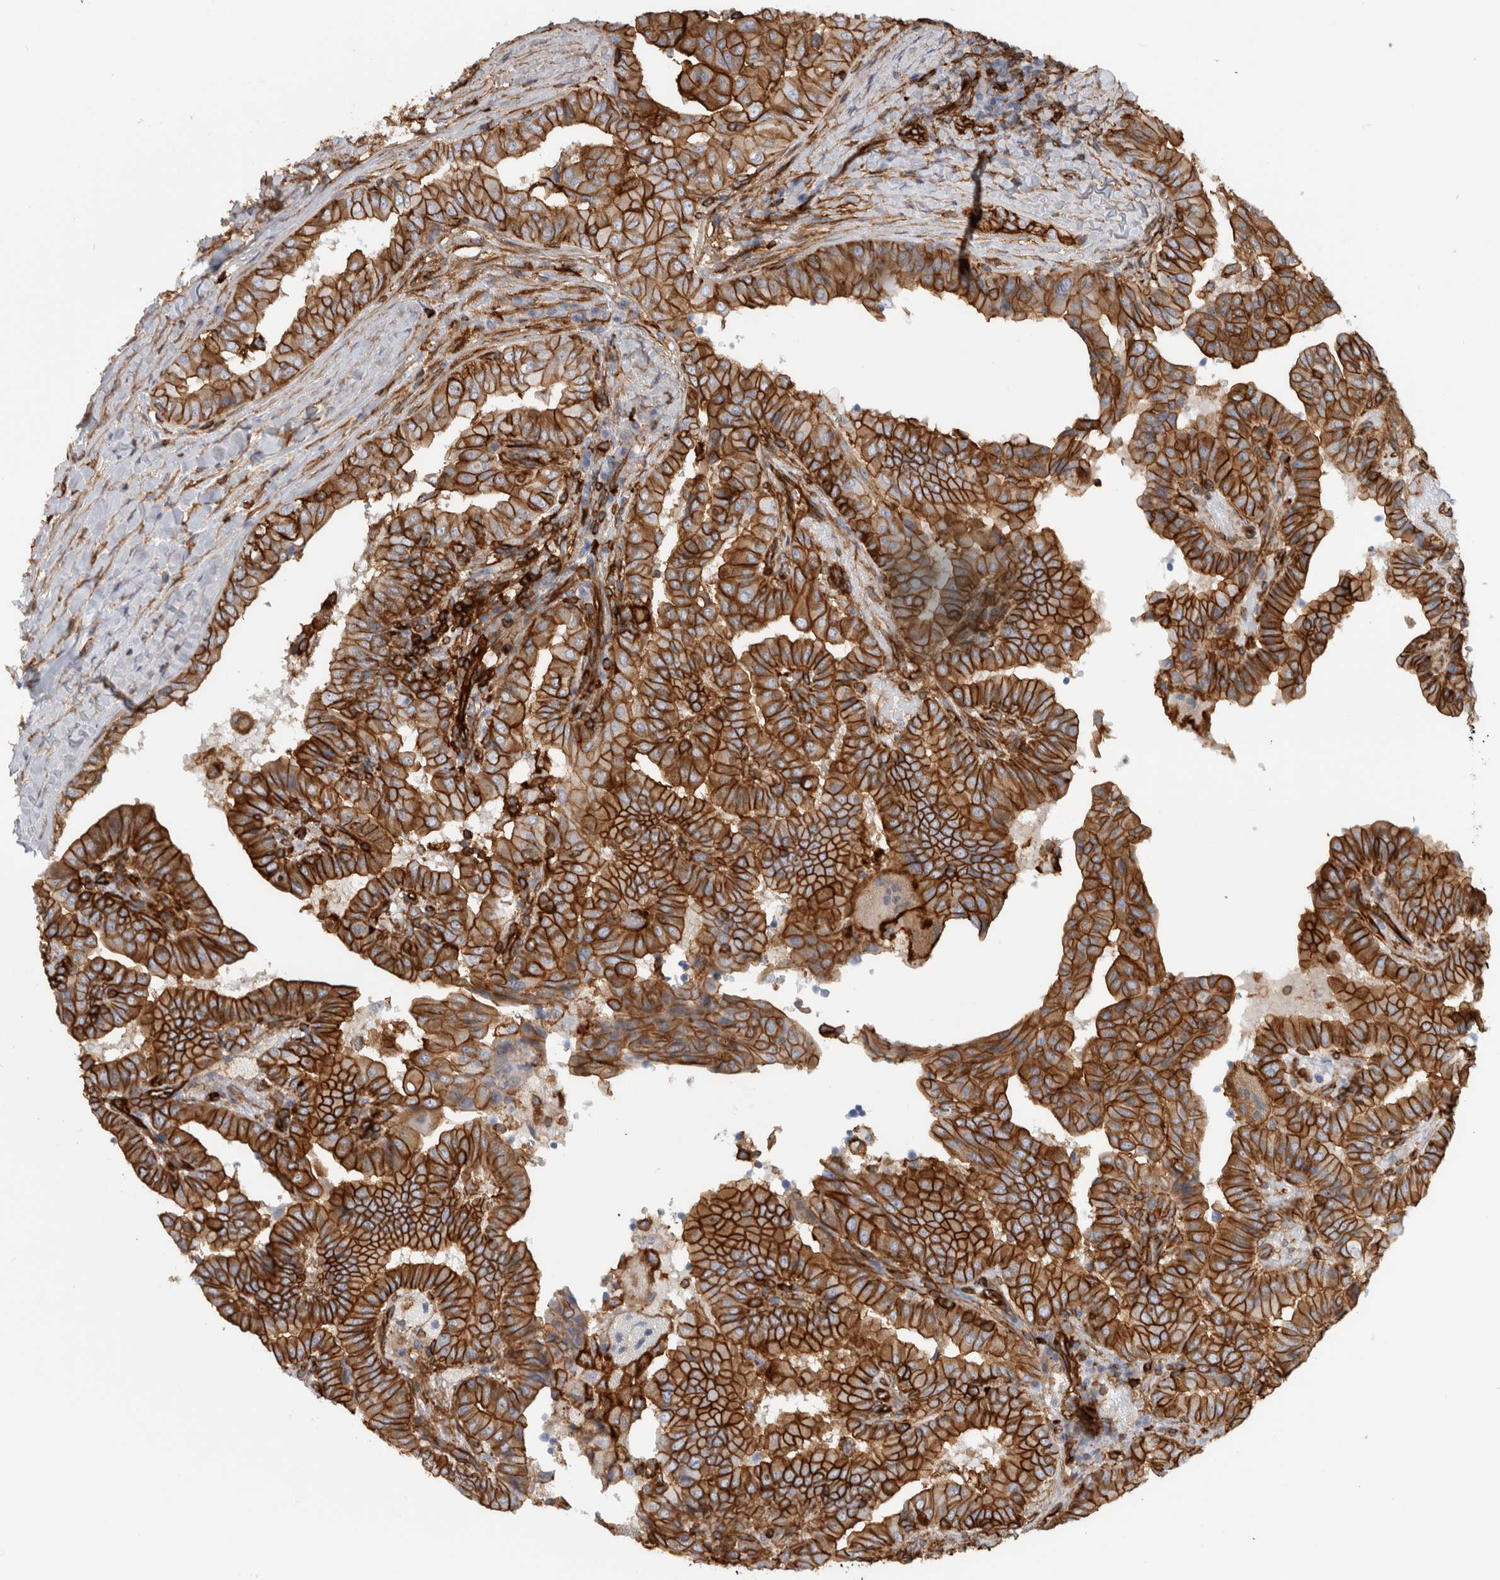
{"staining": {"intensity": "strong", "quantity": ">75%", "location": "cytoplasmic/membranous"}, "tissue": "thyroid cancer", "cell_type": "Tumor cells", "image_type": "cancer", "snomed": [{"axis": "morphology", "description": "Papillary adenocarcinoma, NOS"}, {"axis": "topography", "description": "Thyroid gland"}], "caption": "Thyroid cancer stained for a protein (brown) reveals strong cytoplasmic/membranous positive expression in approximately >75% of tumor cells.", "gene": "AHNAK", "patient": {"sex": "male", "age": 33}}